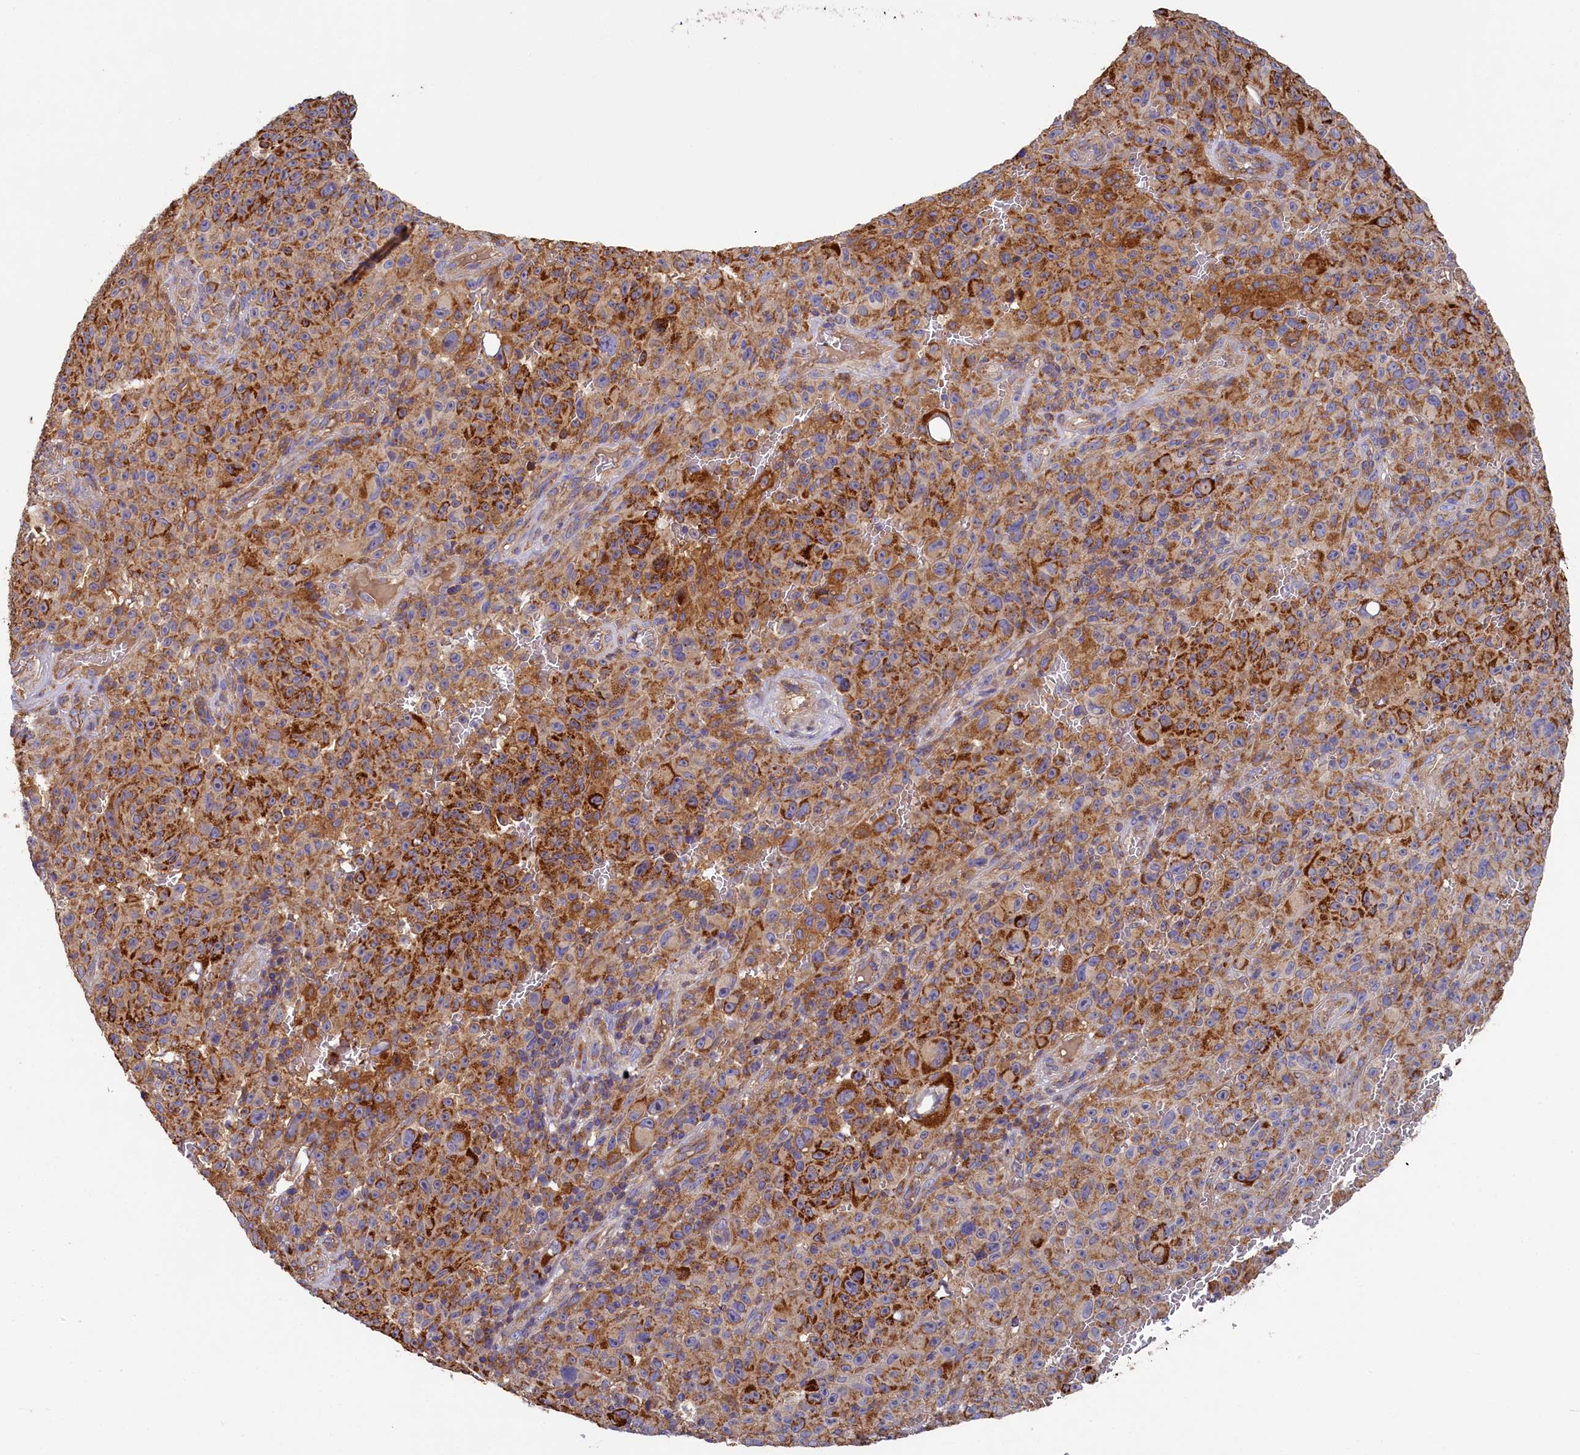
{"staining": {"intensity": "moderate", "quantity": ">75%", "location": "cytoplasmic/membranous"}, "tissue": "melanoma", "cell_type": "Tumor cells", "image_type": "cancer", "snomed": [{"axis": "morphology", "description": "Malignant melanoma, NOS"}, {"axis": "topography", "description": "Skin"}], "caption": "Human malignant melanoma stained with a protein marker displays moderate staining in tumor cells.", "gene": "SEC31B", "patient": {"sex": "female", "age": 82}}